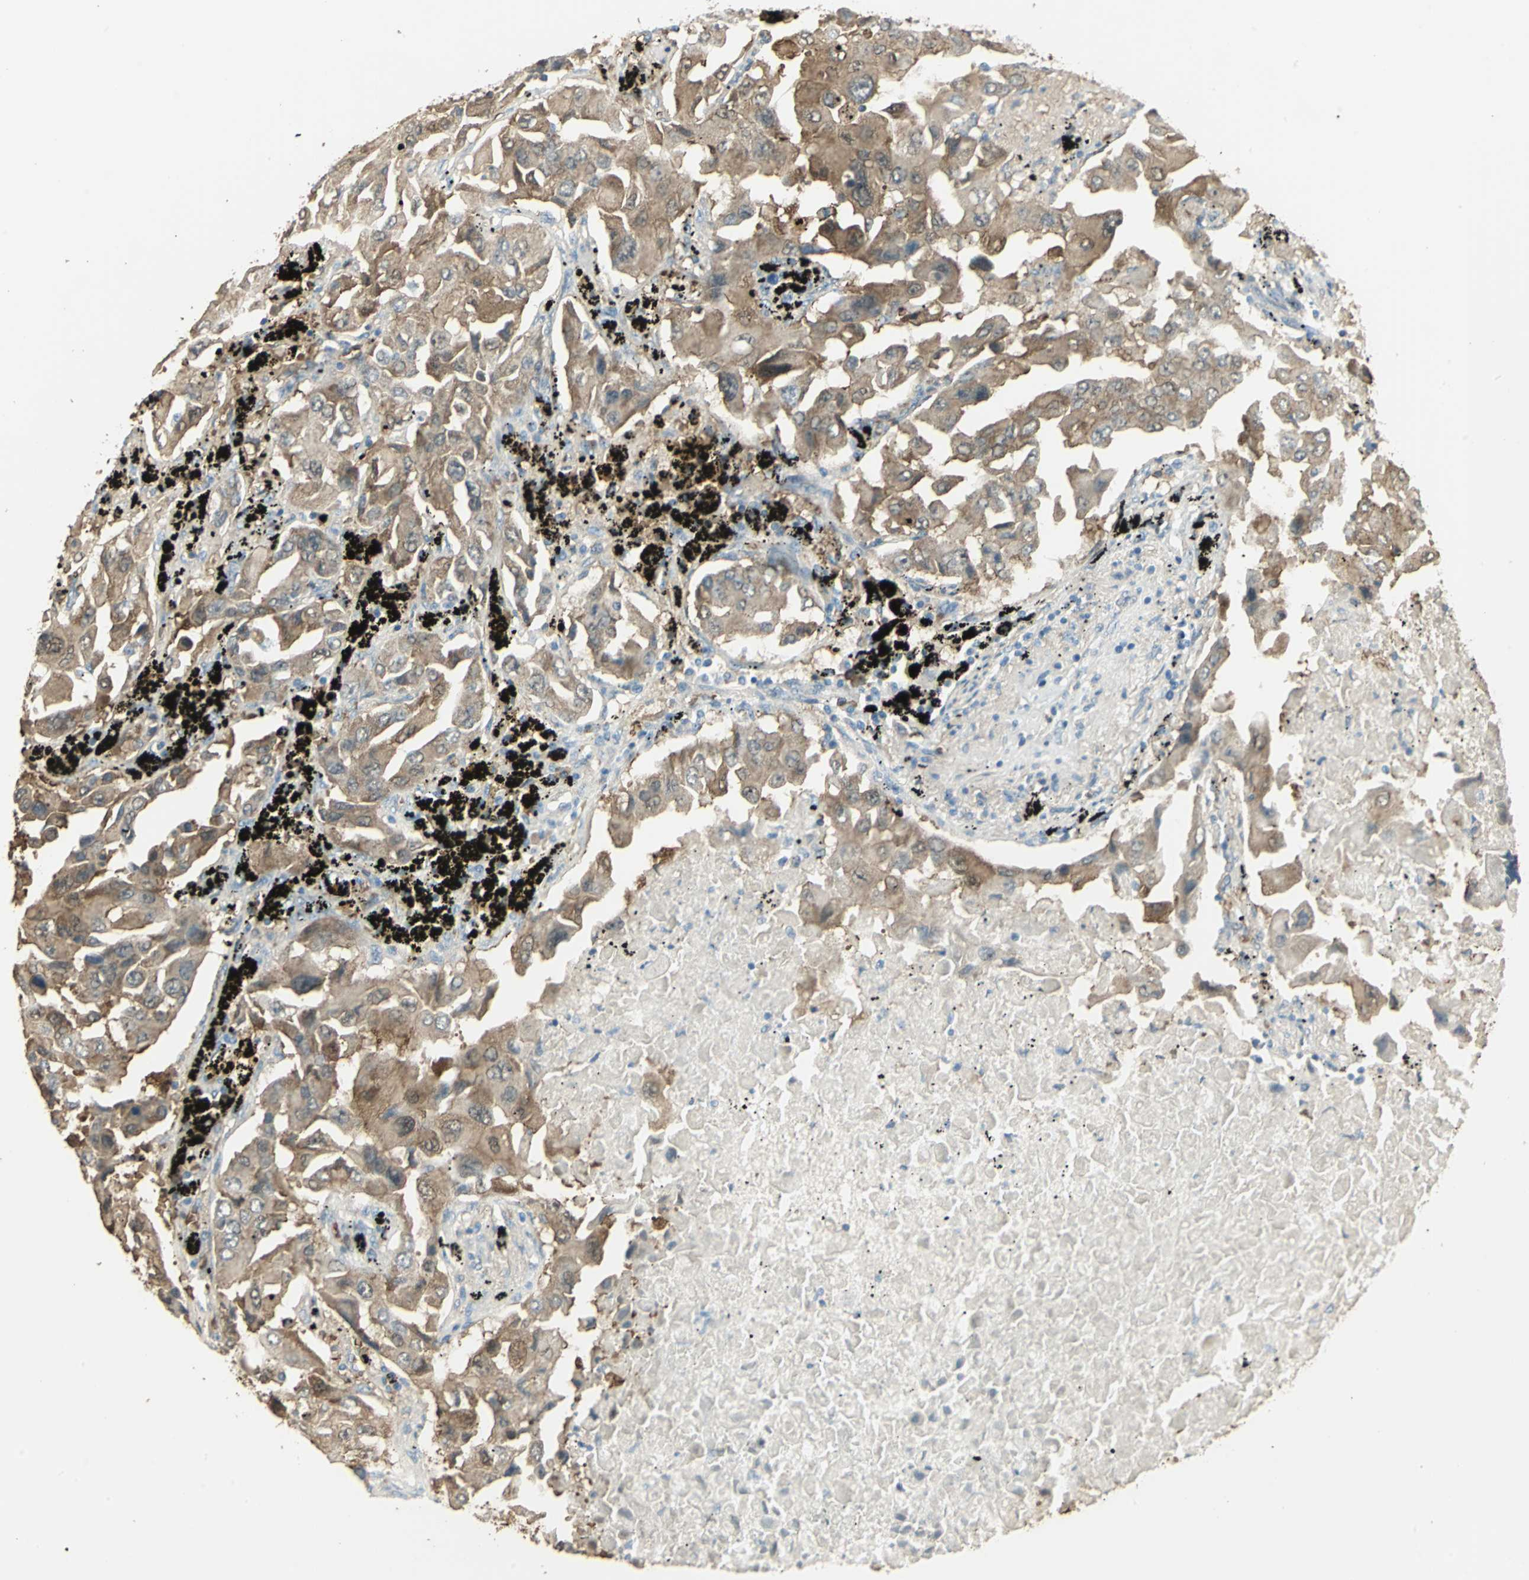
{"staining": {"intensity": "weak", "quantity": ">75%", "location": "cytoplasmic/membranous"}, "tissue": "lung cancer", "cell_type": "Tumor cells", "image_type": "cancer", "snomed": [{"axis": "morphology", "description": "Adenocarcinoma, NOS"}, {"axis": "topography", "description": "Lung"}], "caption": "The photomicrograph exhibits staining of lung cancer (adenocarcinoma), revealing weak cytoplasmic/membranous protein expression (brown color) within tumor cells. (DAB (3,3'-diaminobenzidine) IHC, brown staining for protein, blue staining for nuclei).", "gene": "DDAH1", "patient": {"sex": "female", "age": 65}}